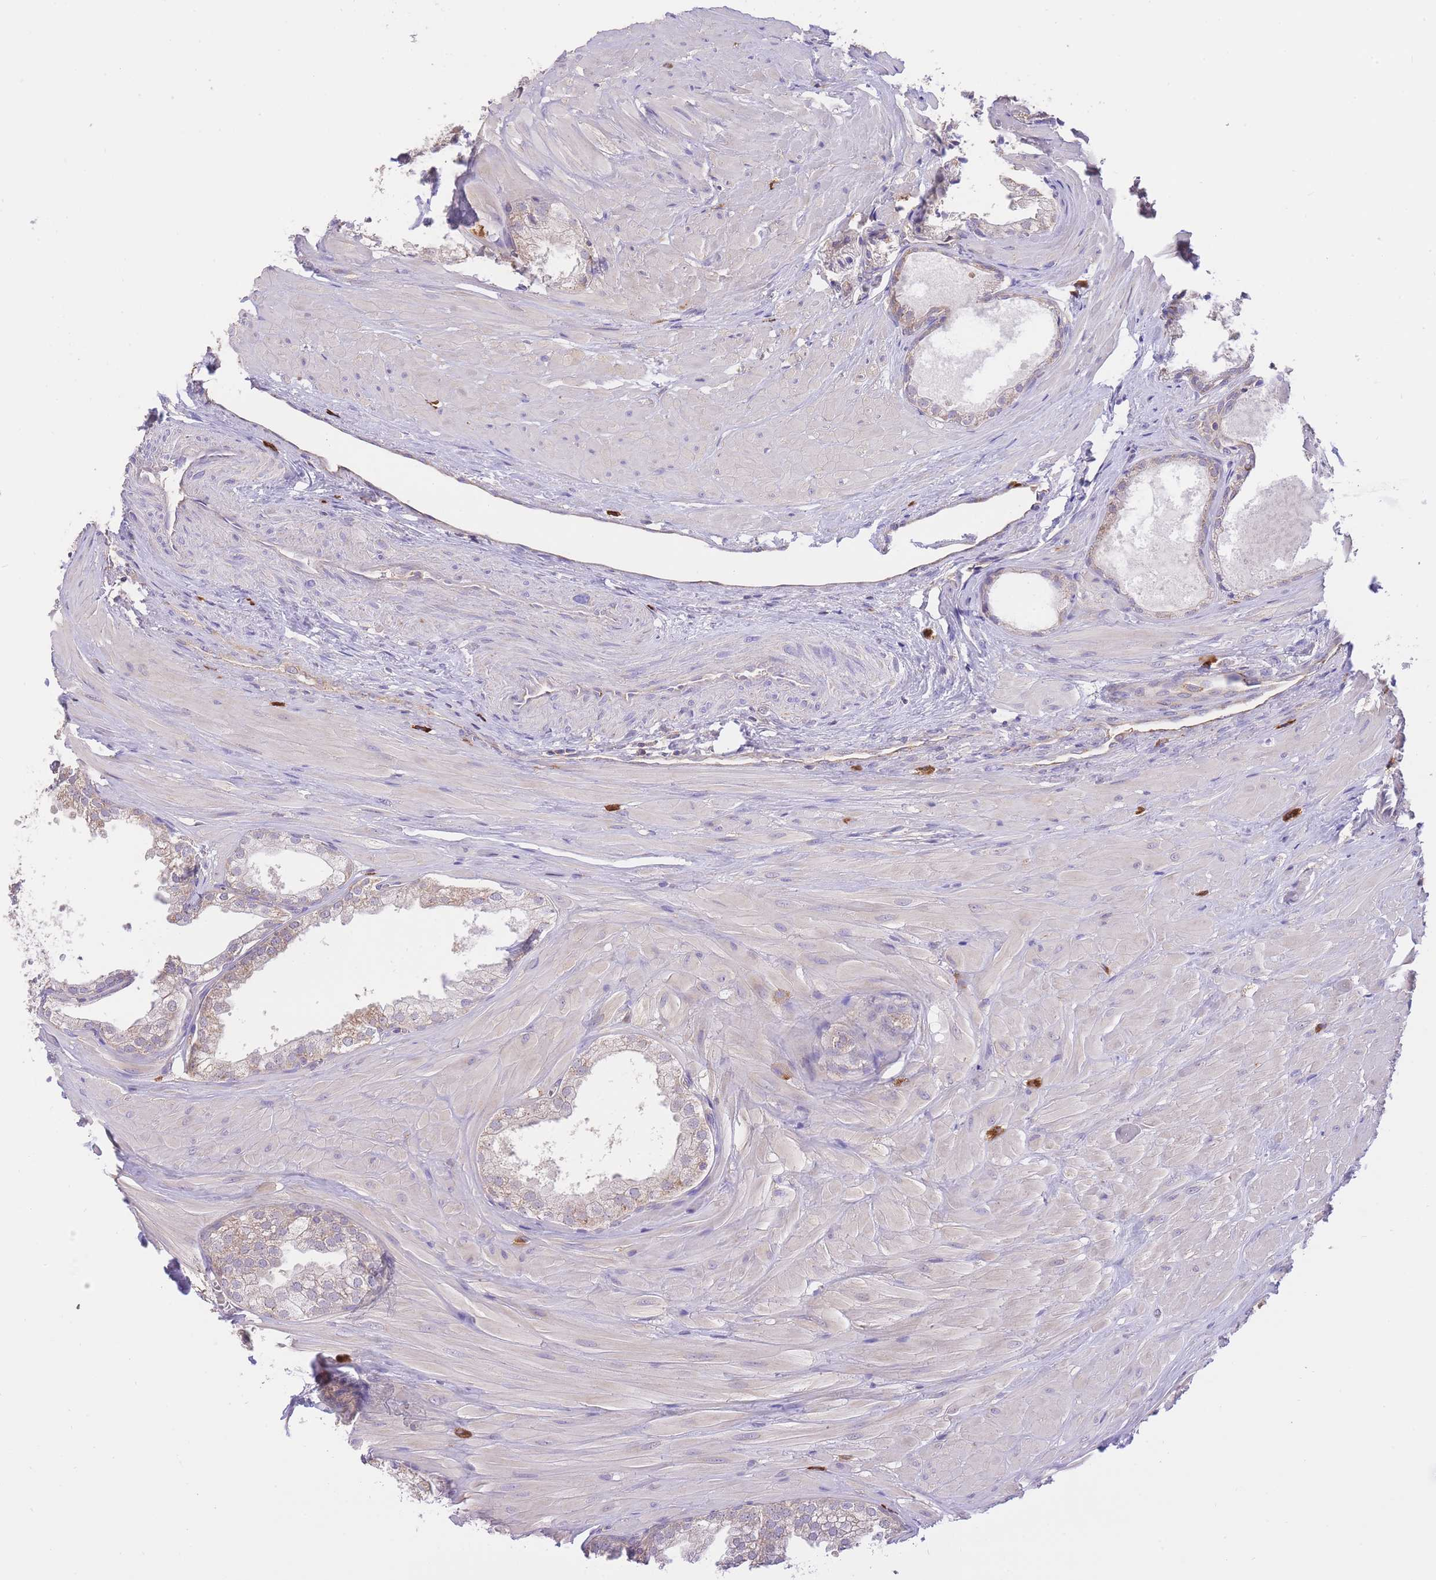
{"staining": {"intensity": "weak", "quantity": "25%-75%", "location": "cytoplasmic/membranous"}, "tissue": "prostate", "cell_type": "Glandular cells", "image_type": "normal", "snomed": [{"axis": "morphology", "description": "Normal tissue, NOS"}, {"axis": "topography", "description": "Prostate"}, {"axis": "topography", "description": "Peripheral nerve tissue"}], "caption": "Immunohistochemical staining of unremarkable prostate shows weak cytoplasmic/membranous protein positivity in approximately 25%-75% of glandular cells. (DAB = brown stain, brightfield microscopy at high magnification).", "gene": "PREP", "patient": {"sex": "male", "age": 55}}